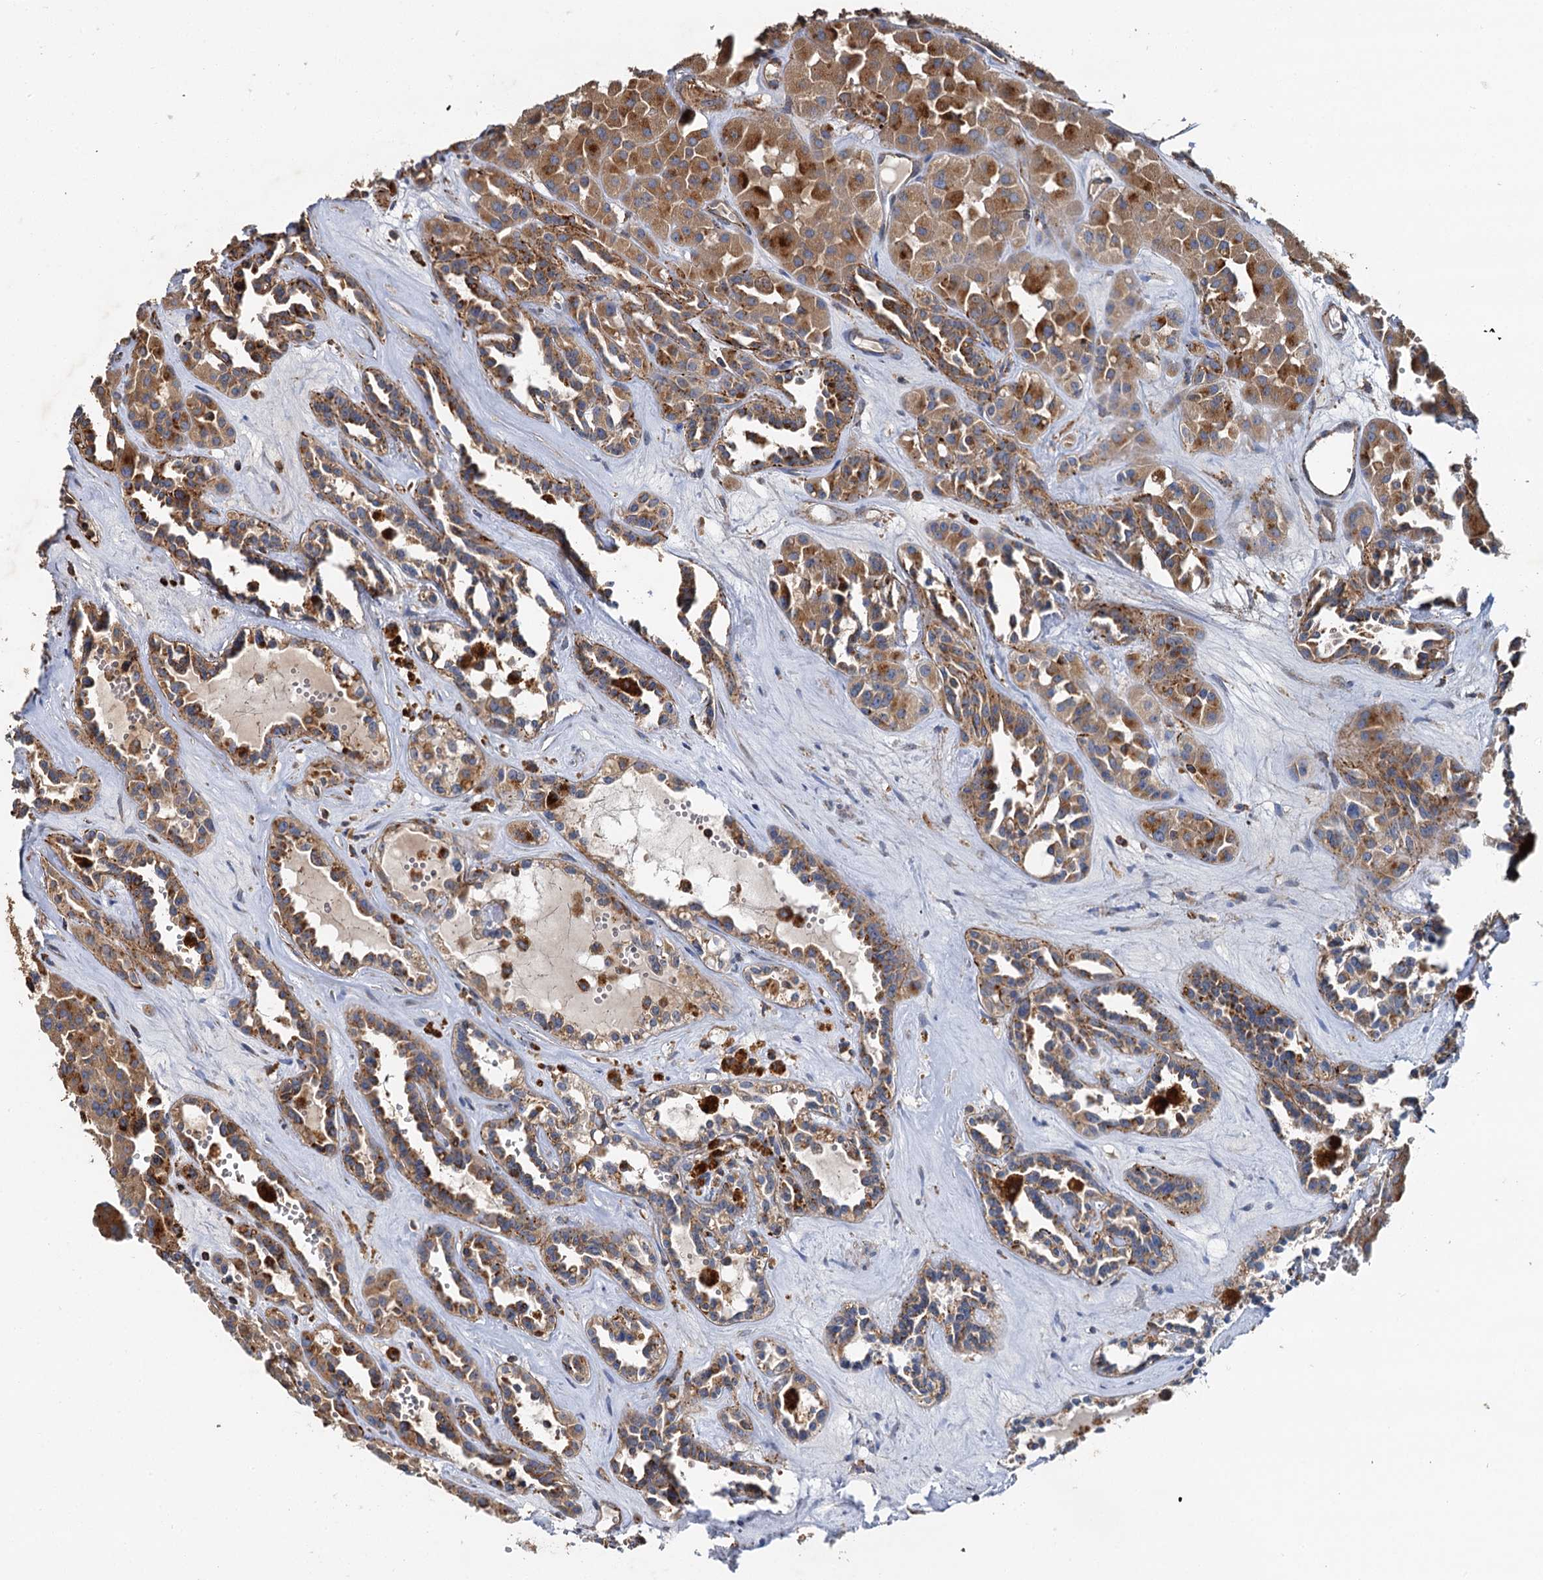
{"staining": {"intensity": "strong", "quantity": ">75%", "location": "cytoplasmic/membranous"}, "tissue": "renal cancer", "cell_type": "Tumor cells", "image_type": "cancer", "snomed": [{"axis": "morphology", "description": "Carcinoma, NOS"}, {"axis": "topography", "description": "Kidney"}], "caption": "Renal carcinoma stained for a protein (brown) exhibits strong cytoplasmic/membranous positive positivity in about >75% of tumor cells.", "gene": "WDR73", "patient": {"sex": "female", "age": 75}}